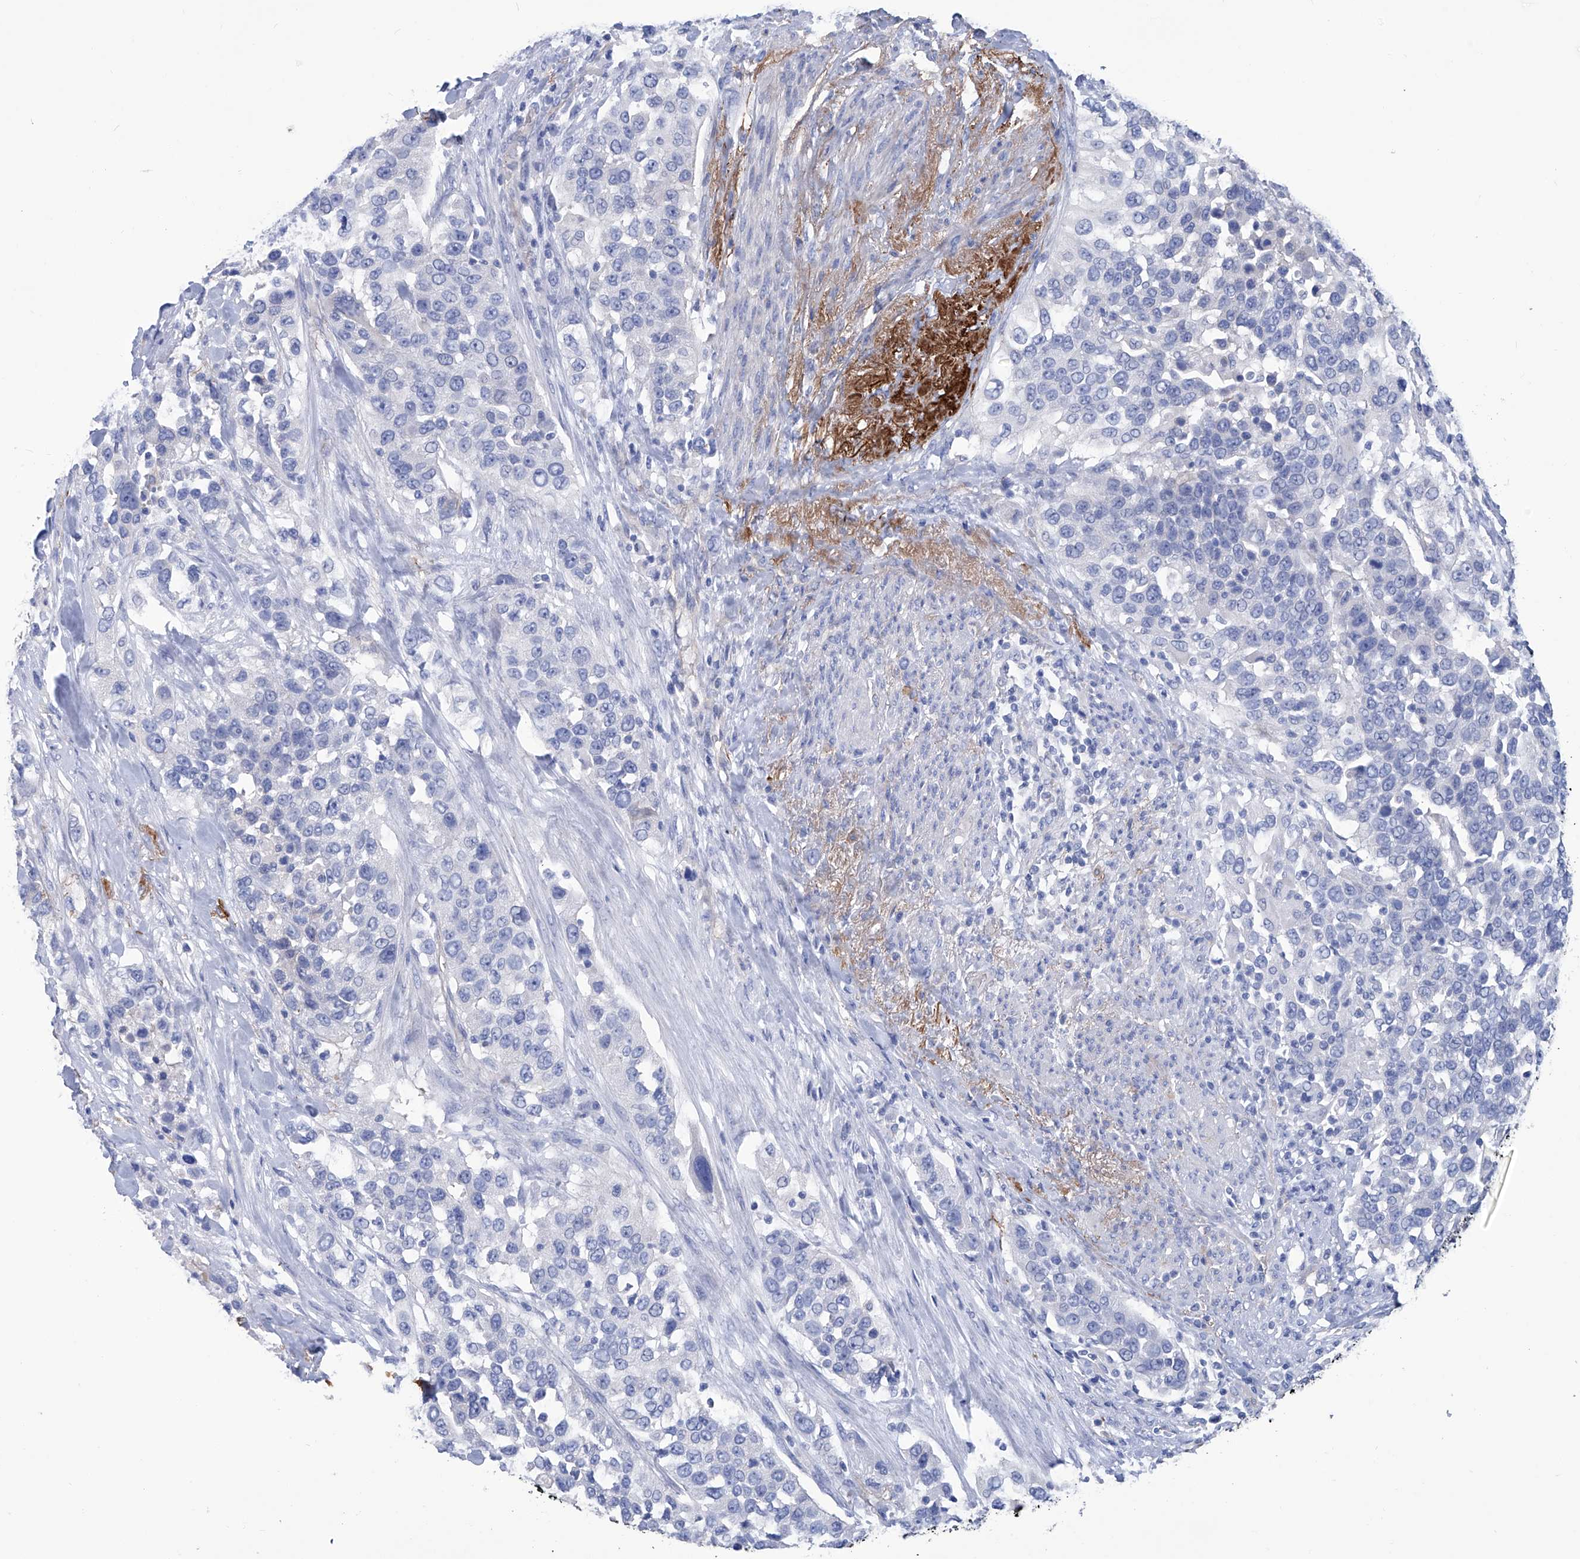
{"staining": {"intensity": "negative", "quantity": "none", "location": "none"}, "tissue": "urothelial cancer", "cell_type": "Tumor cells", "image_type": "cancer", "snomed": [{"axis": "morphology", "description": "Urothelial carcinoma, High grade"}, {"axis": "topography", "description": "Urinary bladder"}], "caption": "High power microscopy micrograph of an immunohistochemistry image of urothelial cancer, revealing no significant expression in tumor cells.", "gene": "SMS", "patient": {"sex": "female", "age": 80}}